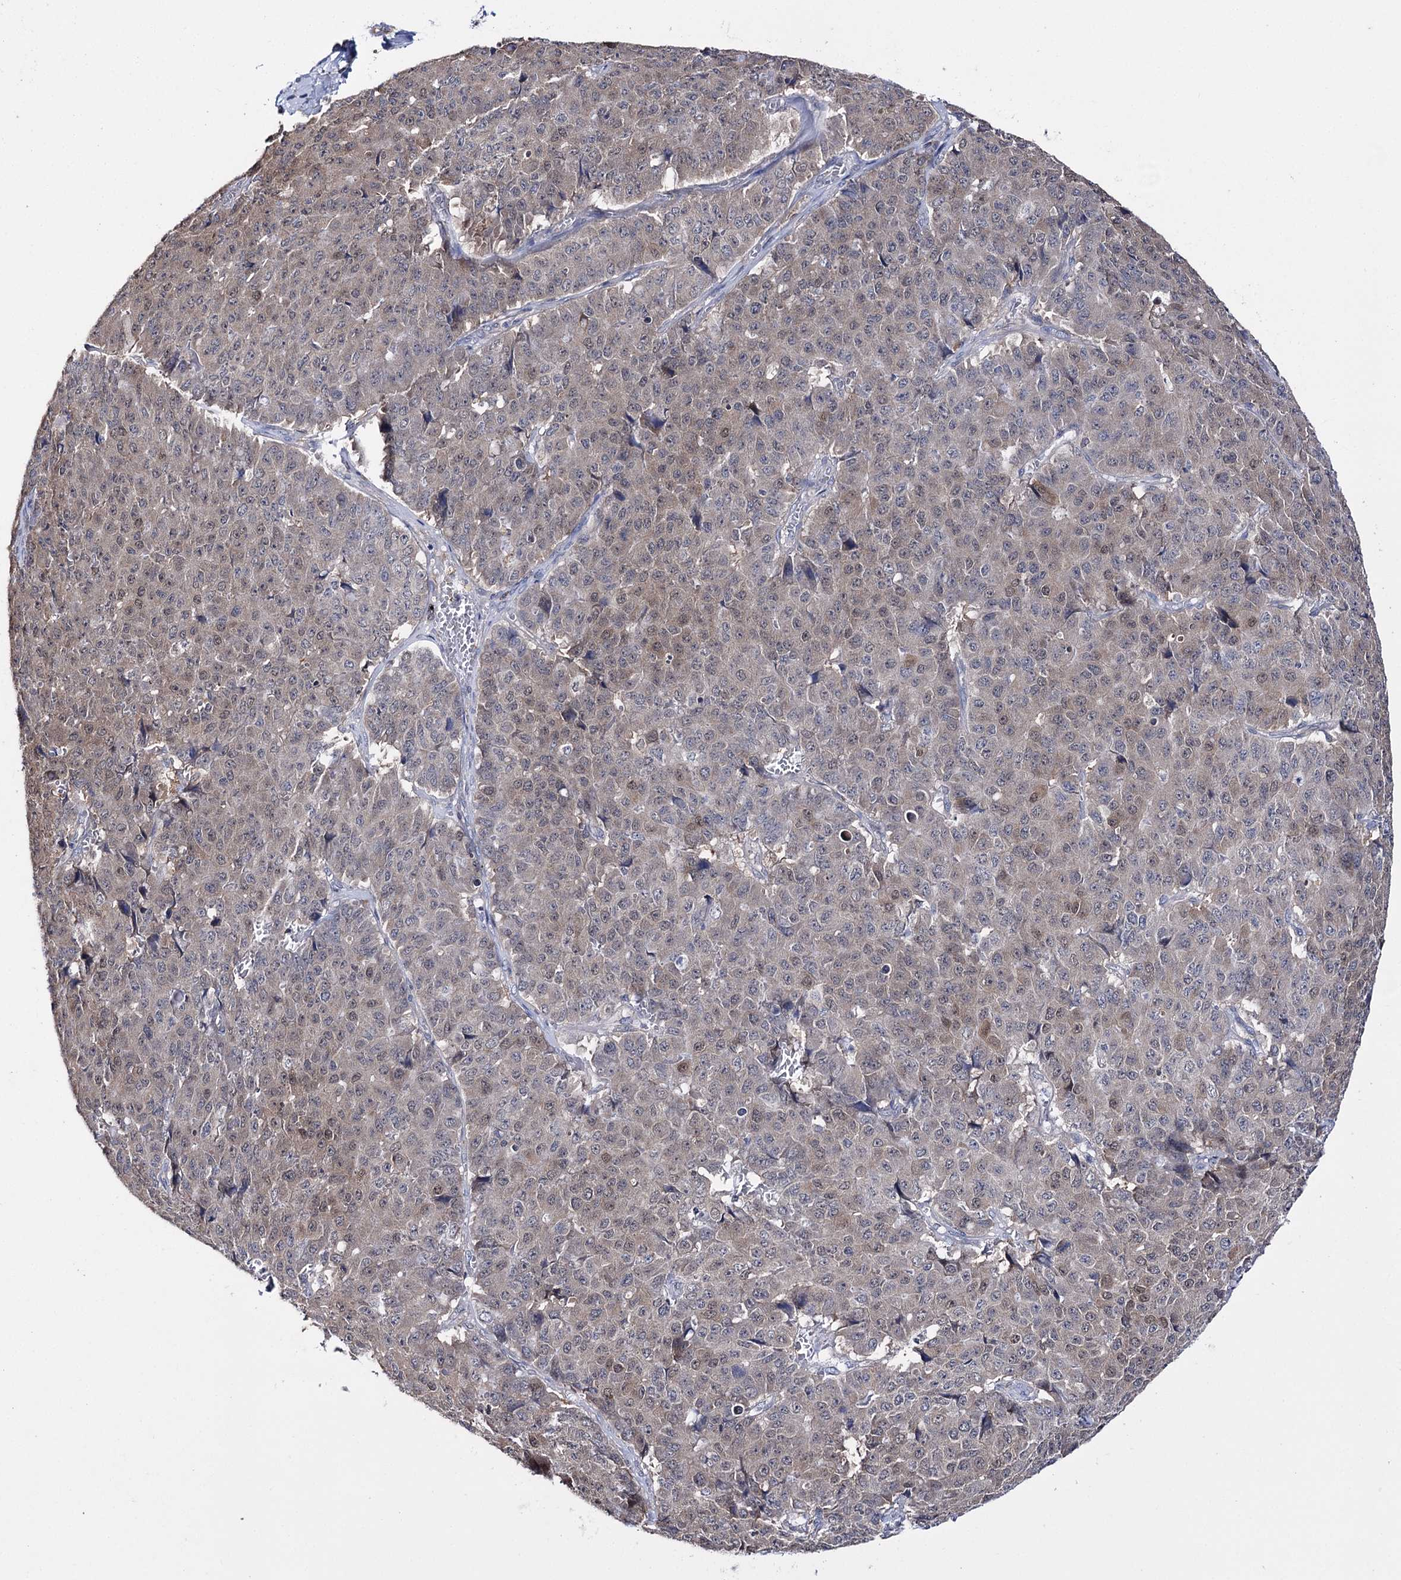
{"staining": {"intensity": "weak", "quantity": ">75%", "location": "cytoplasmic/membranous,nuclear"}, "tissue": "pancreatic cancer", "cell_type": "Tumor cells", "image_type": "cancer", "snomed": [{"axis": "morphology", "description": "Adenocarcinoma, NOS"}, {"axis": "topography", "description": "Pancreas"}], "caption": "This is a micrograph of immunohistochemistry staining of pancreatic adenocarcinoma, which shows weak expression in the cytoplasmic/membranous and nuclear of tumor cells.", "gene": "PTER", "patient": {"sex": "male", "age": 50}}